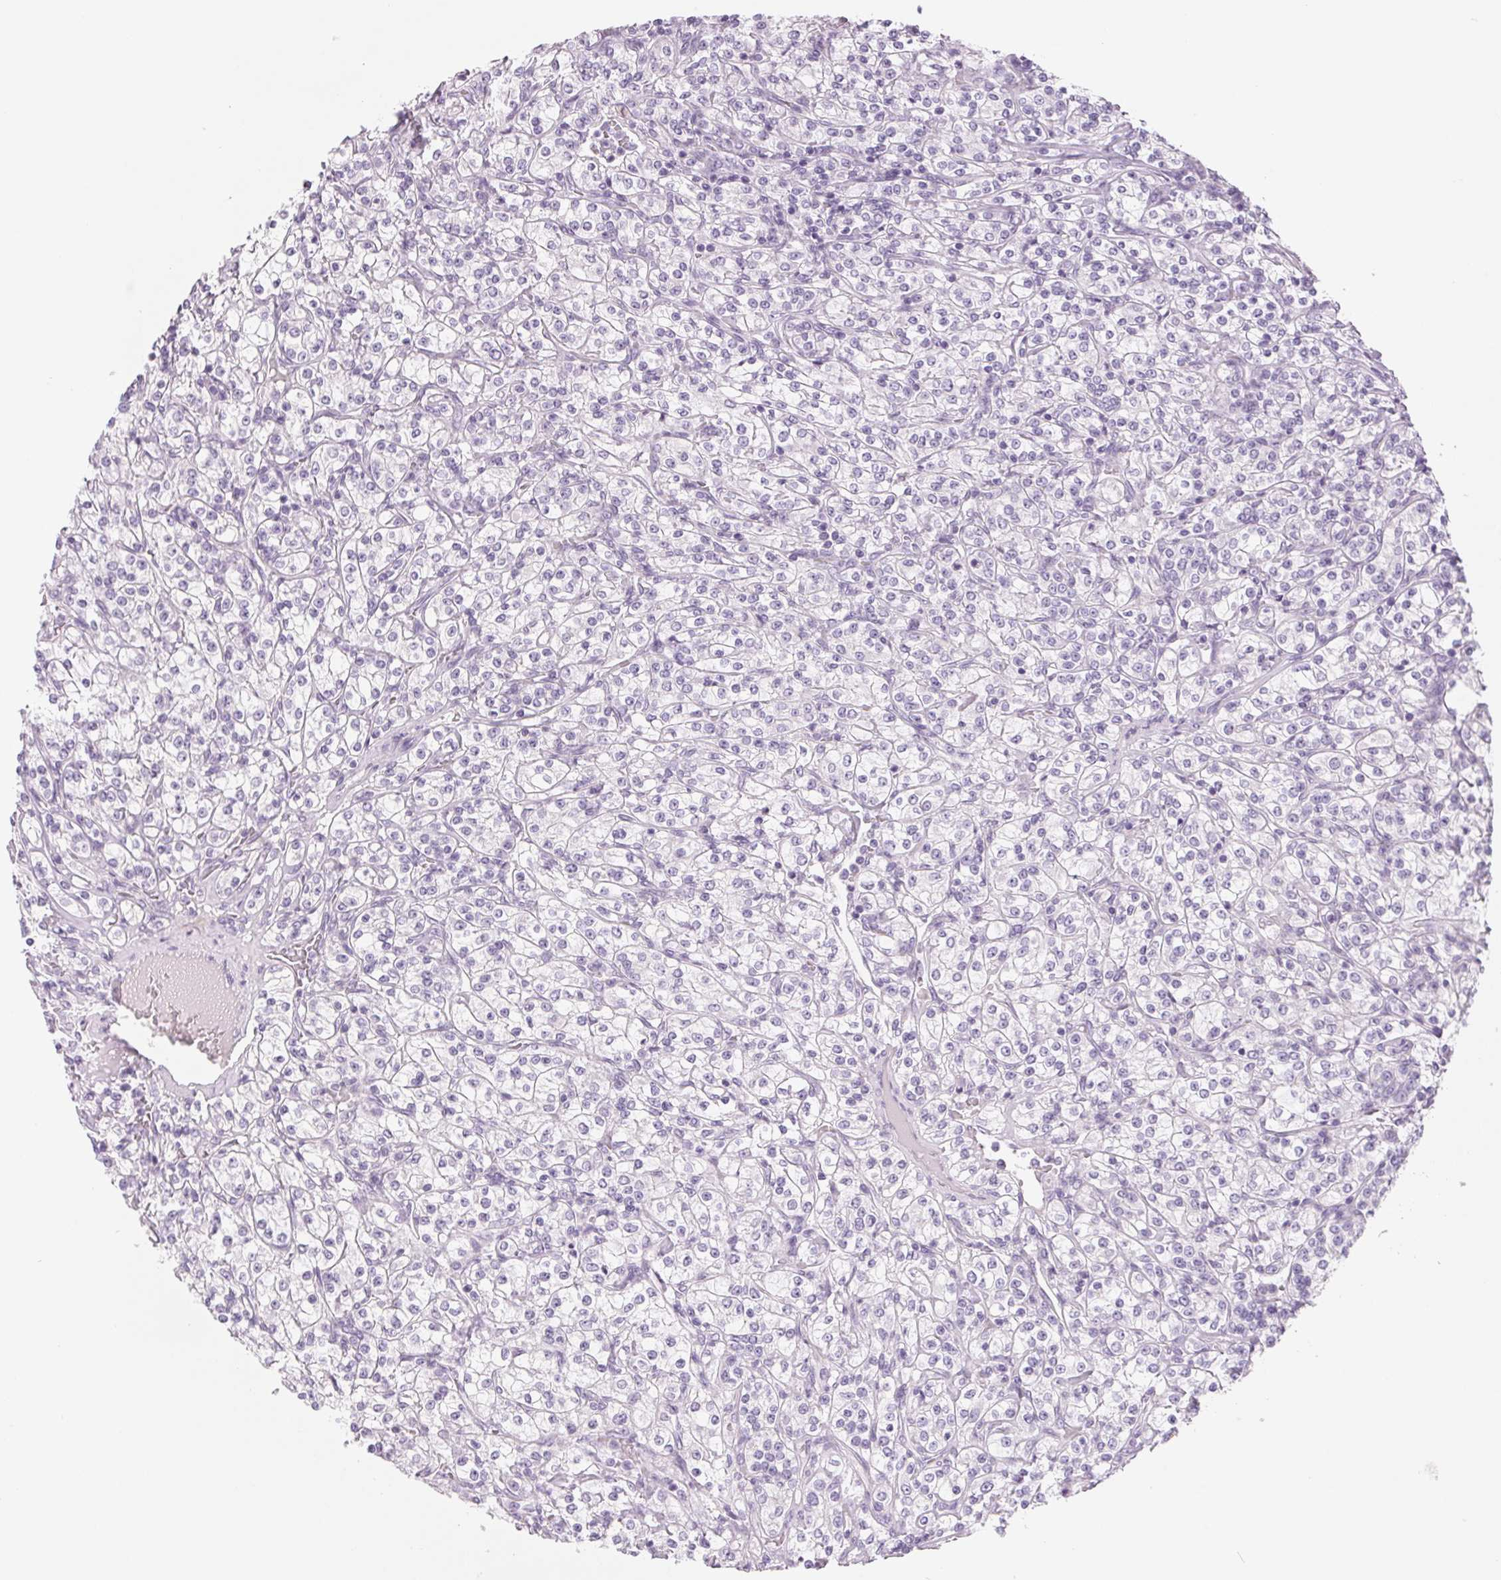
{"staining": {"intensity": "negative", "quantity": "none", "location": "none"}, "tissue": "renal cancer", "cell_type": "Tumor cells", "image_type": "cancer", "snomed": [{"axis": "morphology", "description": "Adenocarcinoma, NOS"}, {"axis": "topography", "description": "Kidney"}], "caption": "IHC photomicrograph of neoplastic tissue: human renal cancer stained with DAB shows no significant protein staining in tumor cells. (DAB (3,3'-diaminobenzidine) immunohistochemistry with hematoxylin counter stain).", "gene": "CCDC168", "patient": {"sex": "male", "age": 77}}